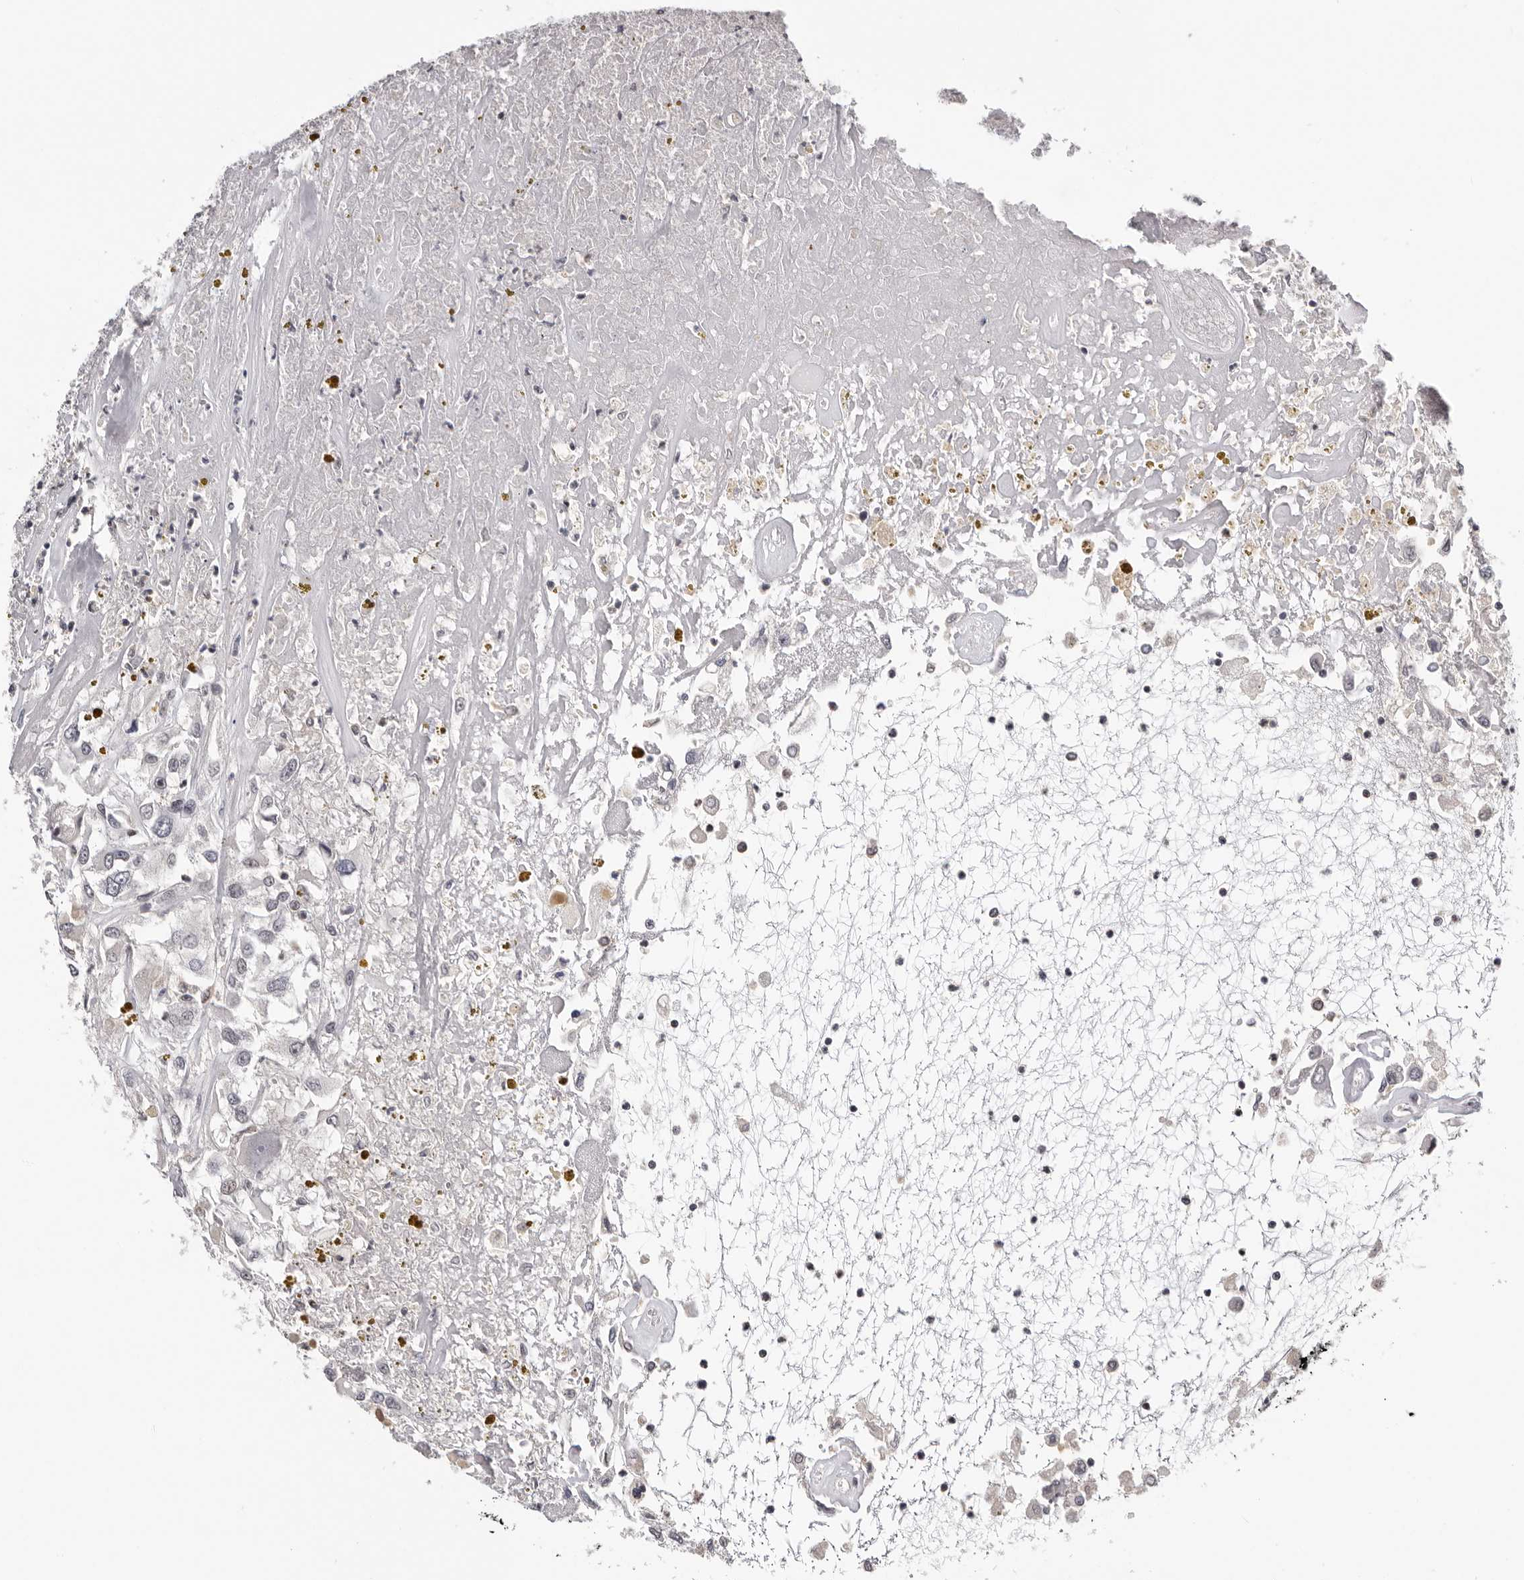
{"staining": {"intensity": "negative", "quantity": "none", "location": "none"}, "tissue": "renal cancer", "cell_type": "Tumor cells", "image_type": "cancer", "snomed": [{"axis": "morphology", "description": "Adenocarcinoma, NOS"}, {"axis": "topography", "description": "Kidney"}], "caption": "Renal adenocarcinoma was stained to show a protein in brown. There is no significant positivity in tumor cells. Nuclei are stained in blue.", "gene": "KIF2B", "patient": {"sex": "female", "age": 52}}